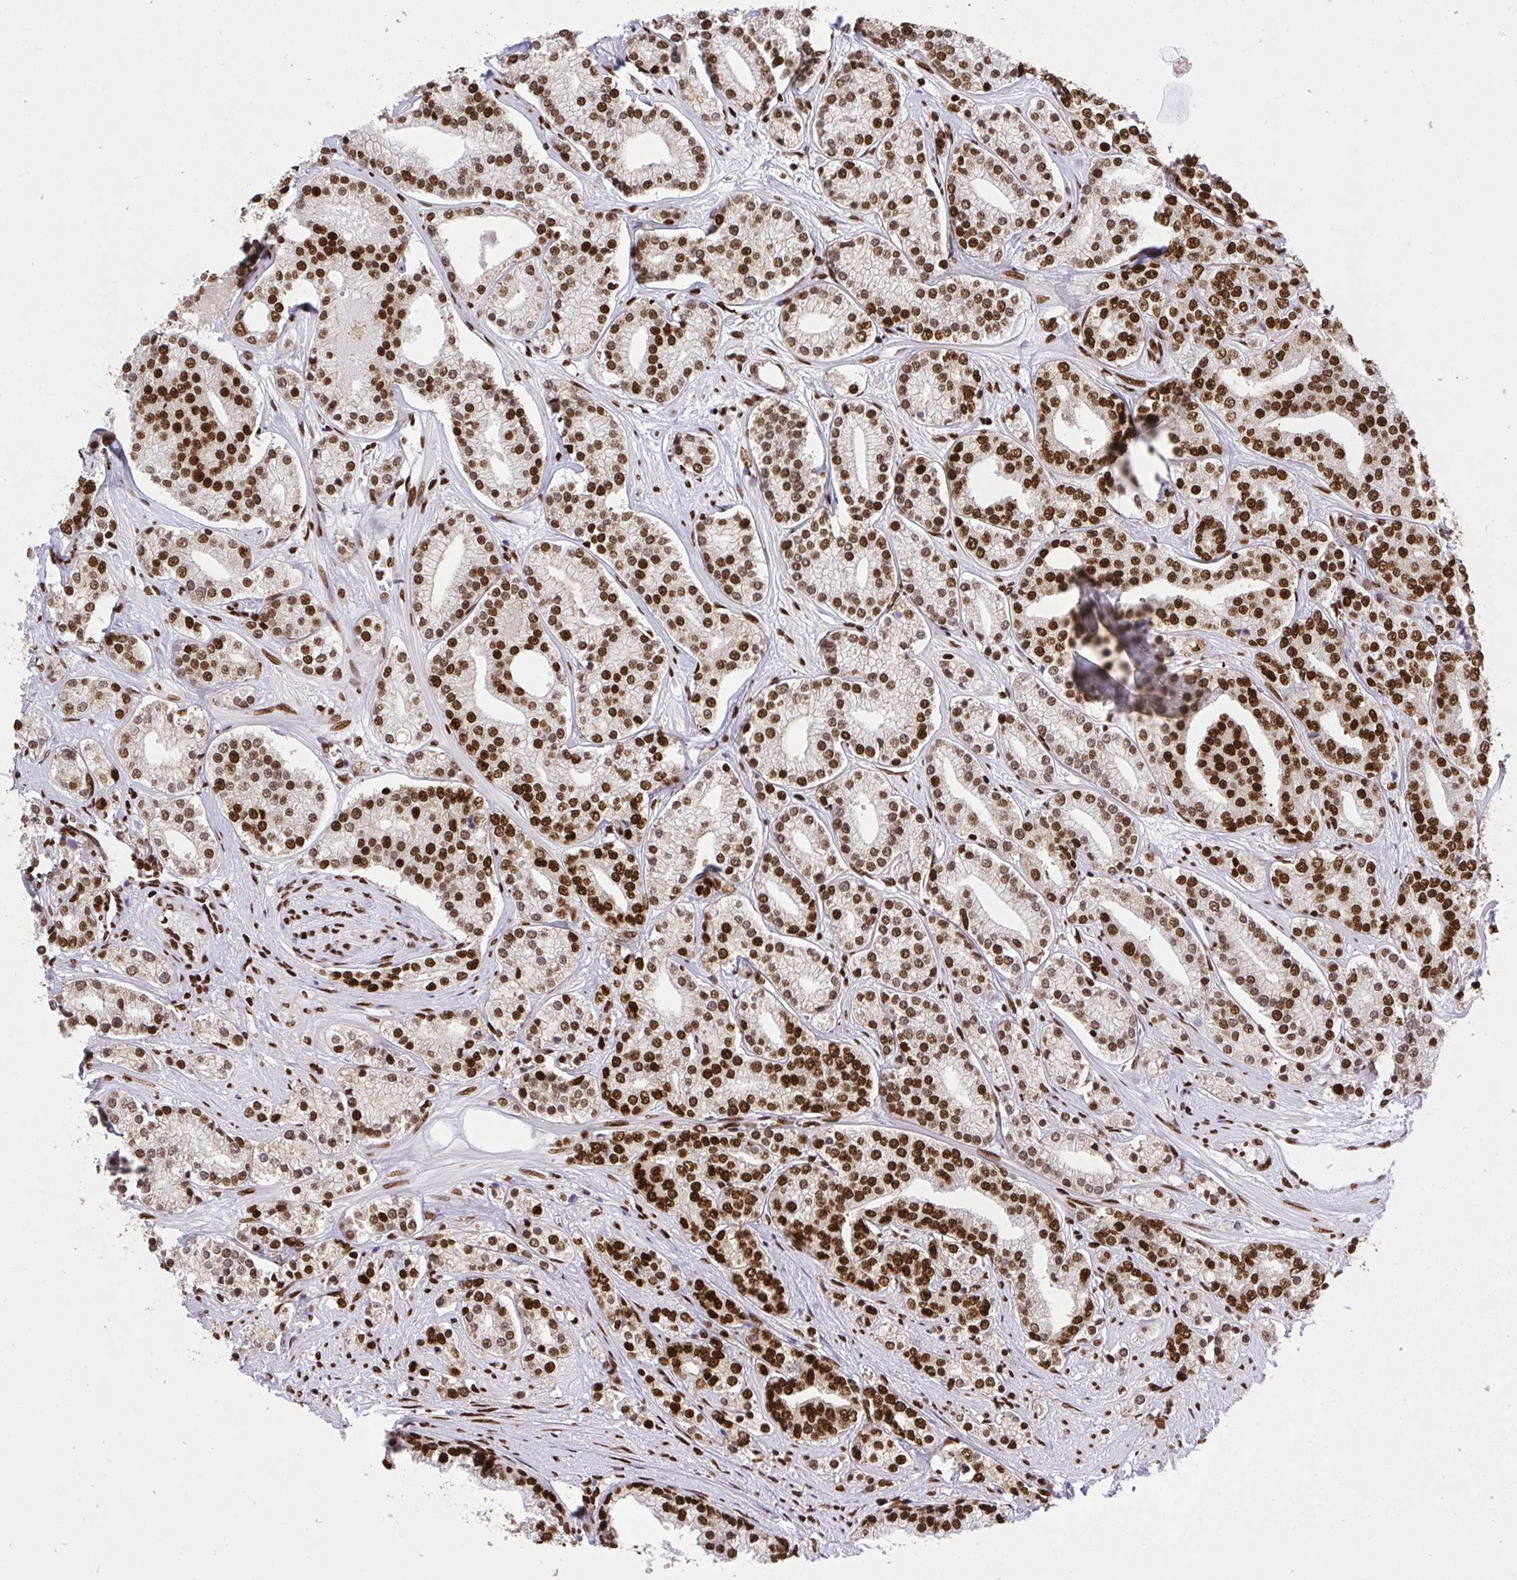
{"staining": {"intensity": "strong", "quantity": ">75%", "location": "nuclear"}, "tissue": "prostate cancer", "cell_type": "Tumor cells", "image_type": "cancer", "snomed": [{"axis": "morphology", "description": "Adenocarcinoma, High grade"}, {"axis": "topography", "description": "Prostate"}], "caption": "Human prostate adenocarcinoma (high-grade) stained with a brown dye shows strong nuclear positive staining in about >75% of tumor cells.", "gene": "HNRNPL", "patient": {"sex": "male", "age": 58}}